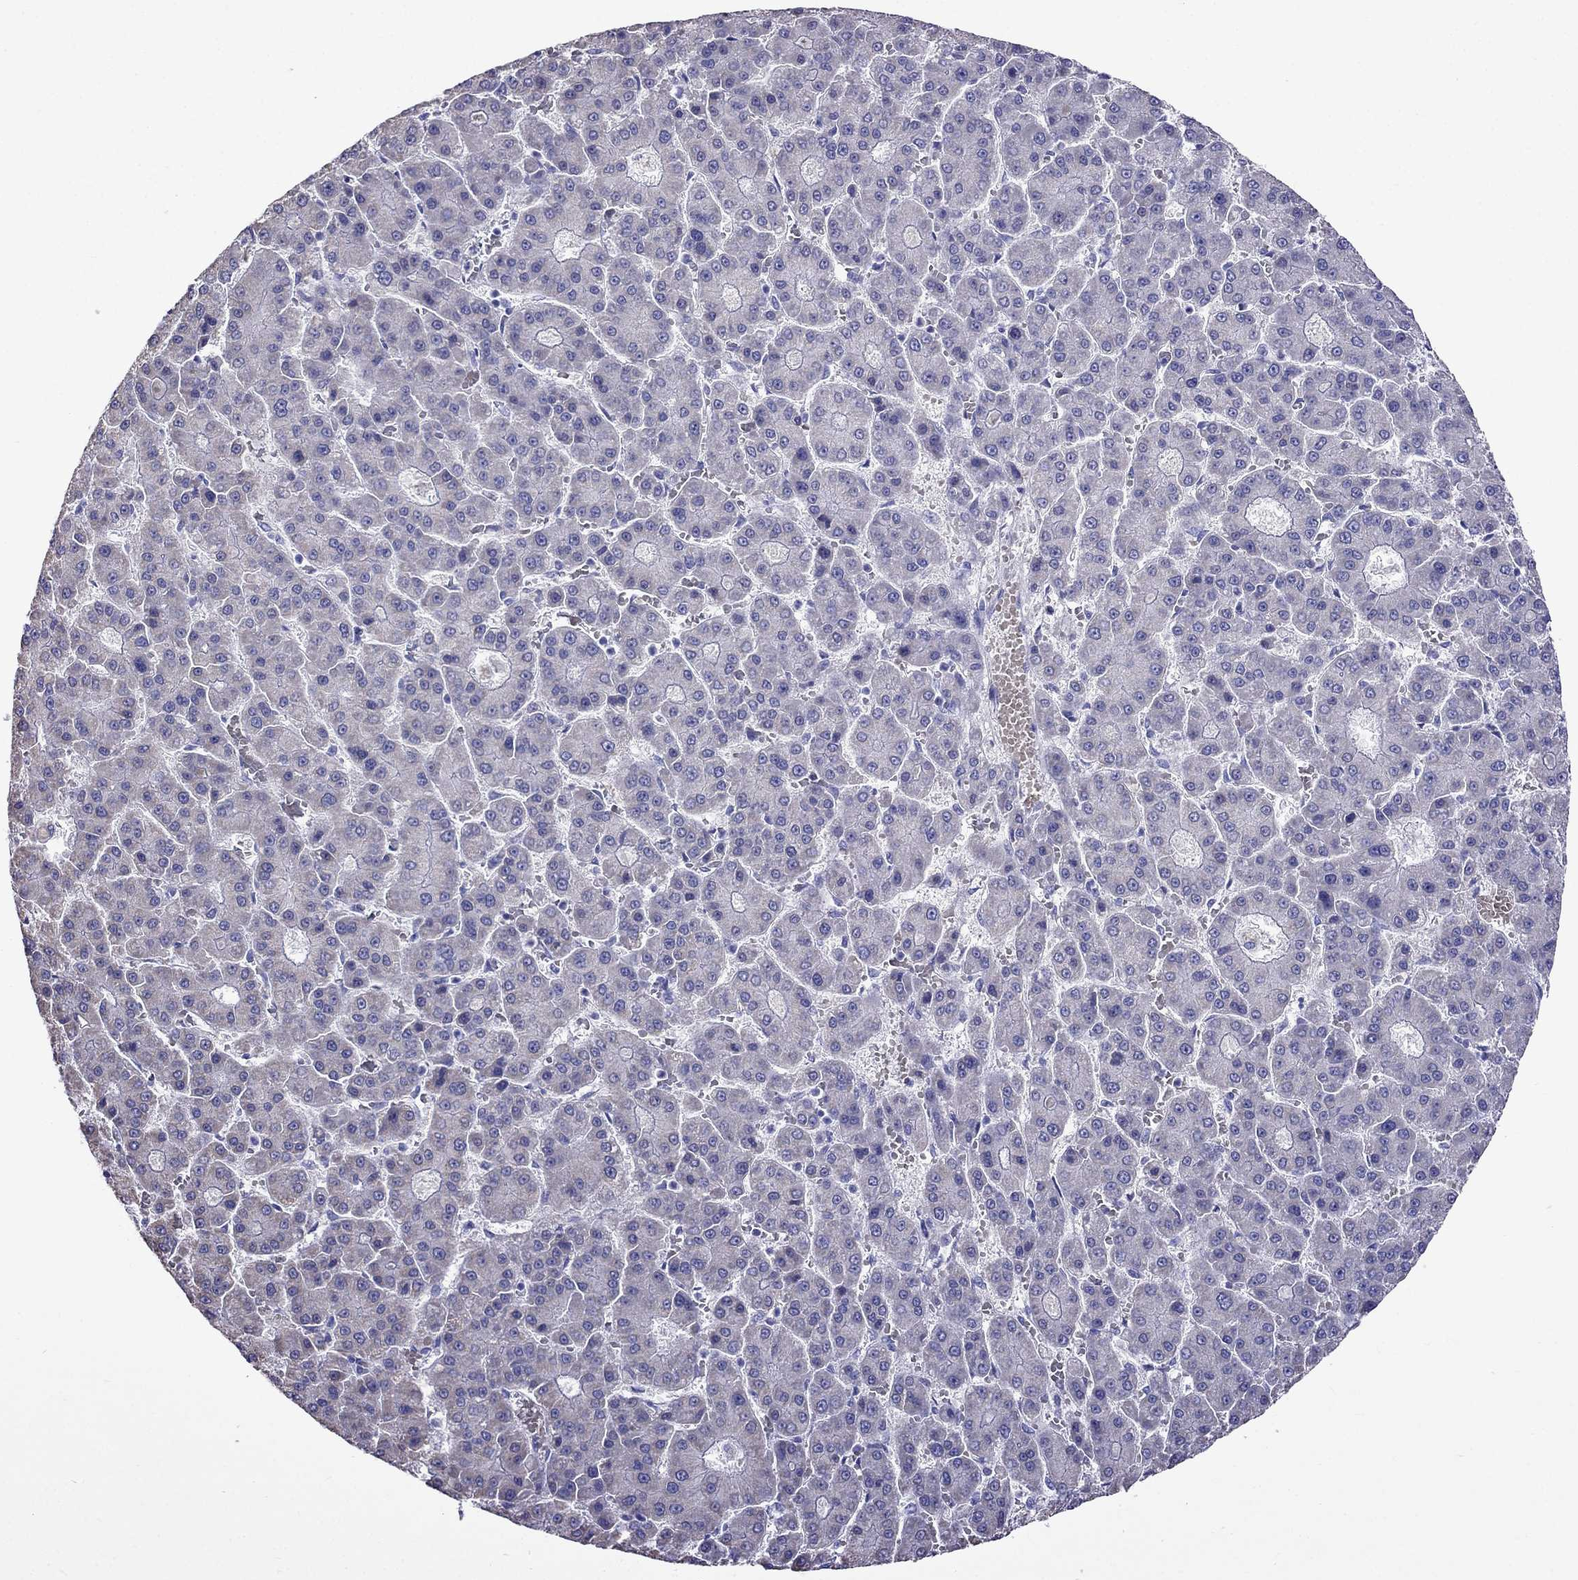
{"staining": {"intensity": "negative", "quantity": "none", "location": "none"}, "tissue": "liver cancer", "cell_type": "Tumor cells", "image_type": "cancer", "snomed": [{"axis": "morphology", "description": "Carcinoma, Hepatocellular, NOS"}, {"axis": "topography", "description": "Liver"}], "caption": "This photomicrograph is of liver hepatocellular carcinoma stained with IHC to label a protein in brown with the nuclei are counter-stained blue. There is no positivity in tumor cells.", "gene": "TDRD1", "patient": {"sex": "male", "age": 70}}